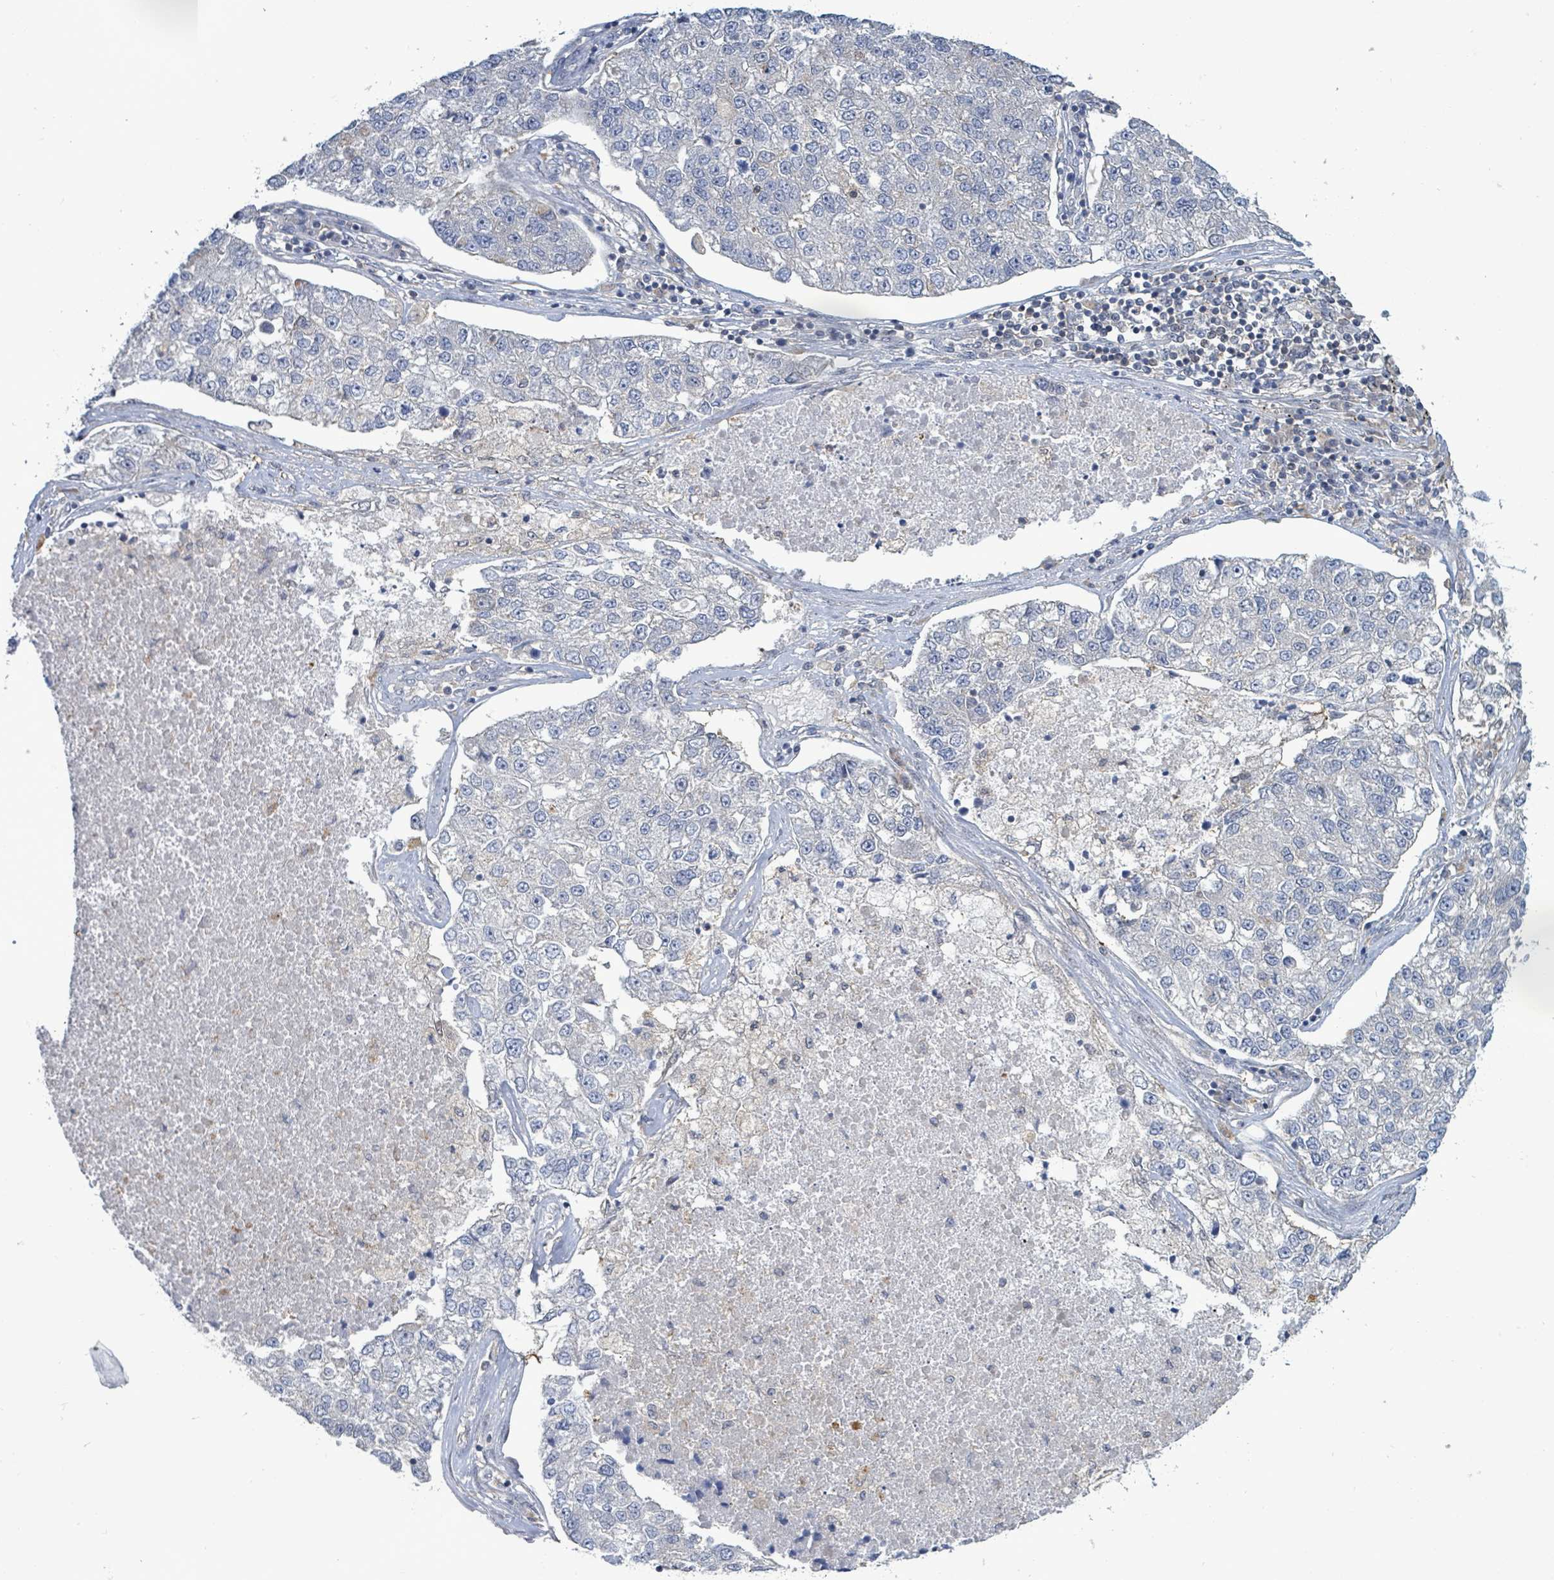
{"staining": {"intensity": "negative", "quantity": "none", "location": "none"}, "tissue": "lung cancer", "cell_type": "Tumor cells", "image_type": "cancer", "snomed": [{"axis": "morphology", "description": "Adenocarcinoma, NOS"}, {"axis": "topography", "description": "Lung"}], "caption": "Protein analysis of adenocarcinoma (lung) demonstrates no significant staining in tumor cells.", "gene": "PGAM1", "patient": {"sex": "male", "age": 49}}